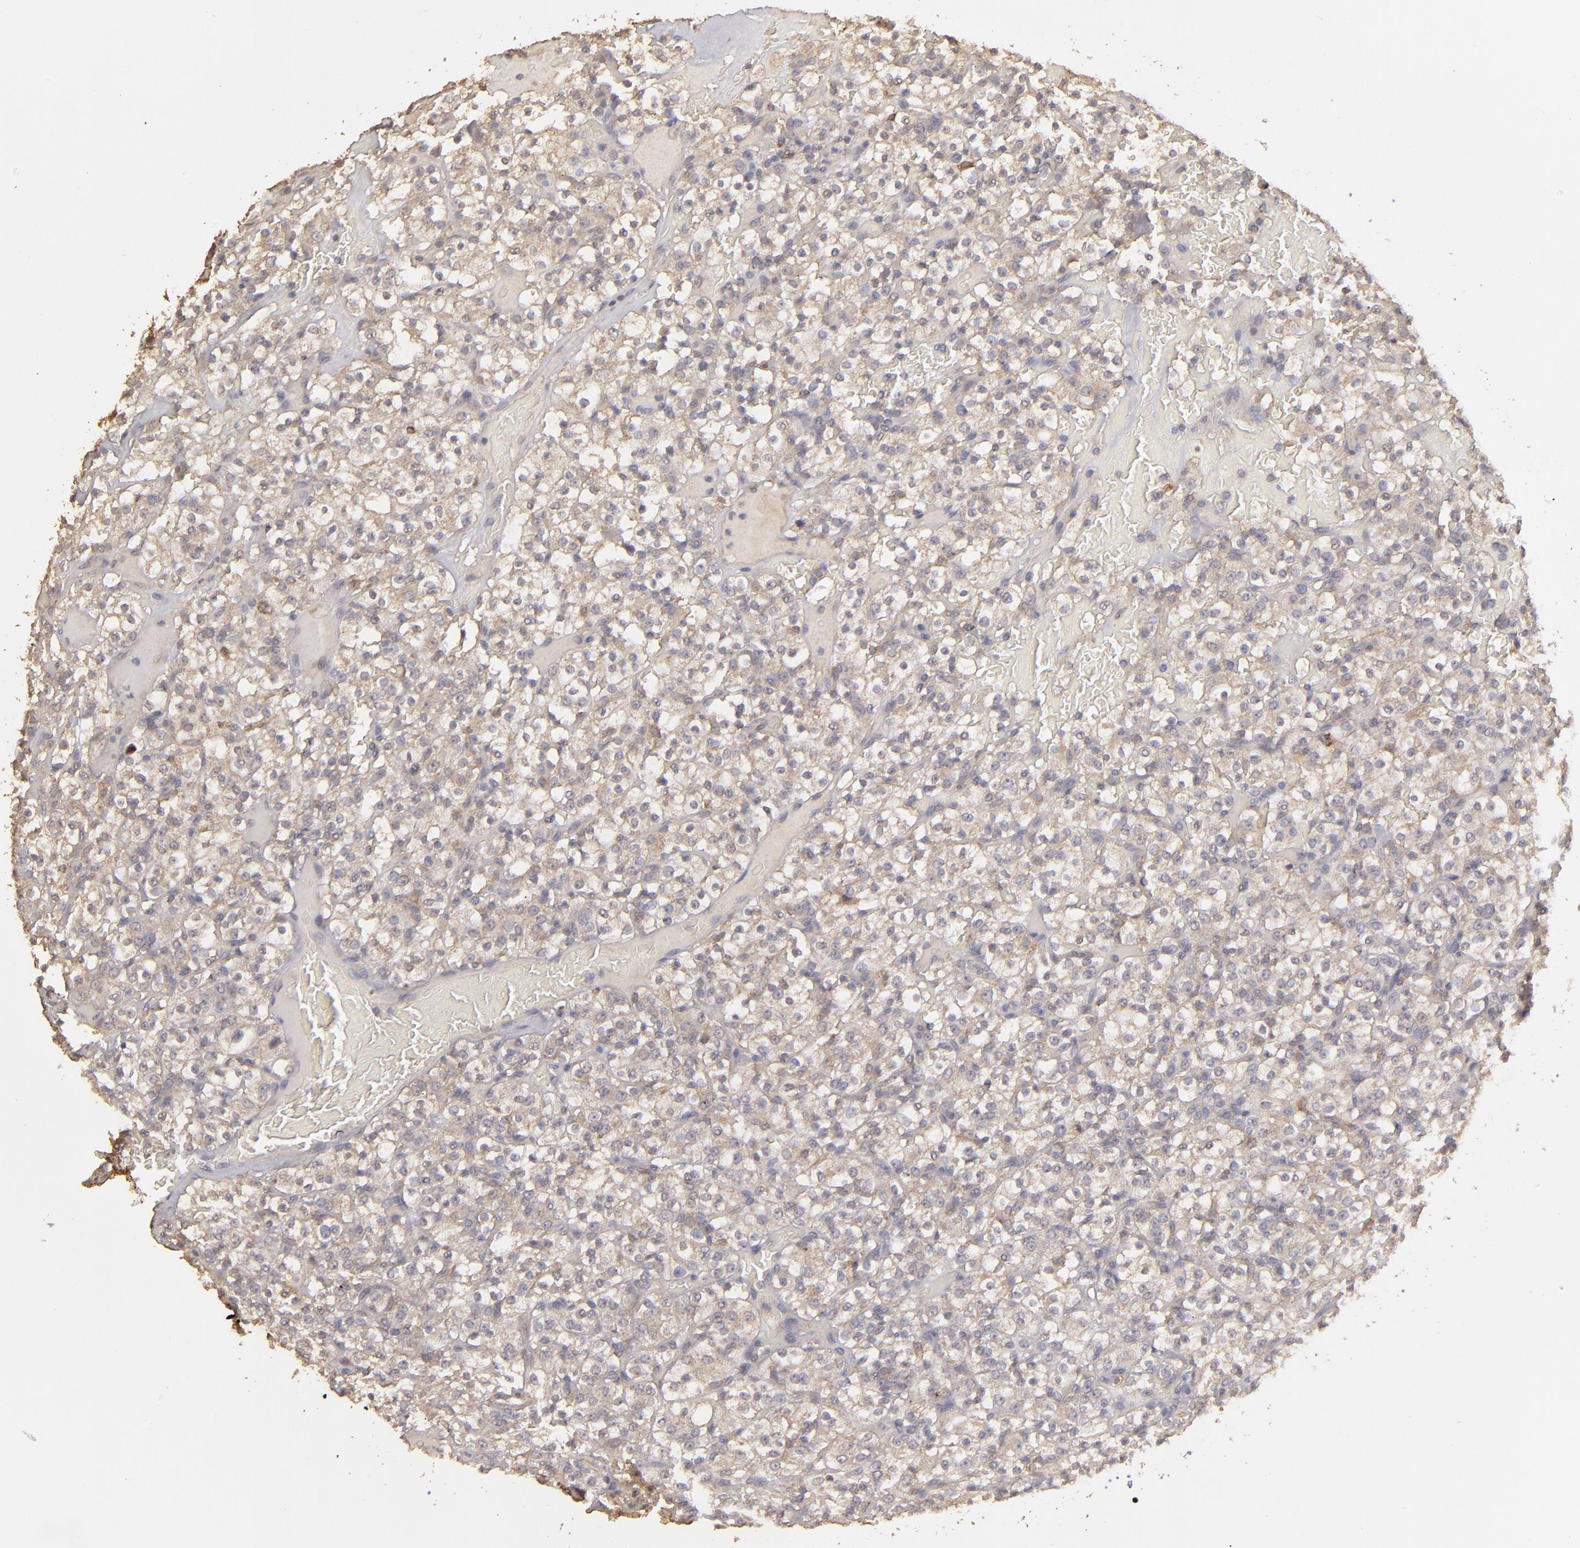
{"staining": {"intensity": "weak", "quantity": "25%-75%", "location": "cytoplasmic/membranous"}, "tissue": "renal cancer", "cell_type": "Tumor cells", "image_type": "cancer", "snomed": [{"axis": "morphology", "description": "Normal tissue, NOS"}, {"axis": "morphology", "description": "Adenocarcinoma, NOS"}, {"axis": "topography", "description": "Kidney"}], "caption": "A histopathology image showing weak cytoplasmic/membranous staining in approximately 25%-75% of tumor cells in renal adenocarcinoma, as visualized by brown immunohistochemical staining.", "gene": "FAT1", "patient": {"sex": "female", "age": 72}}